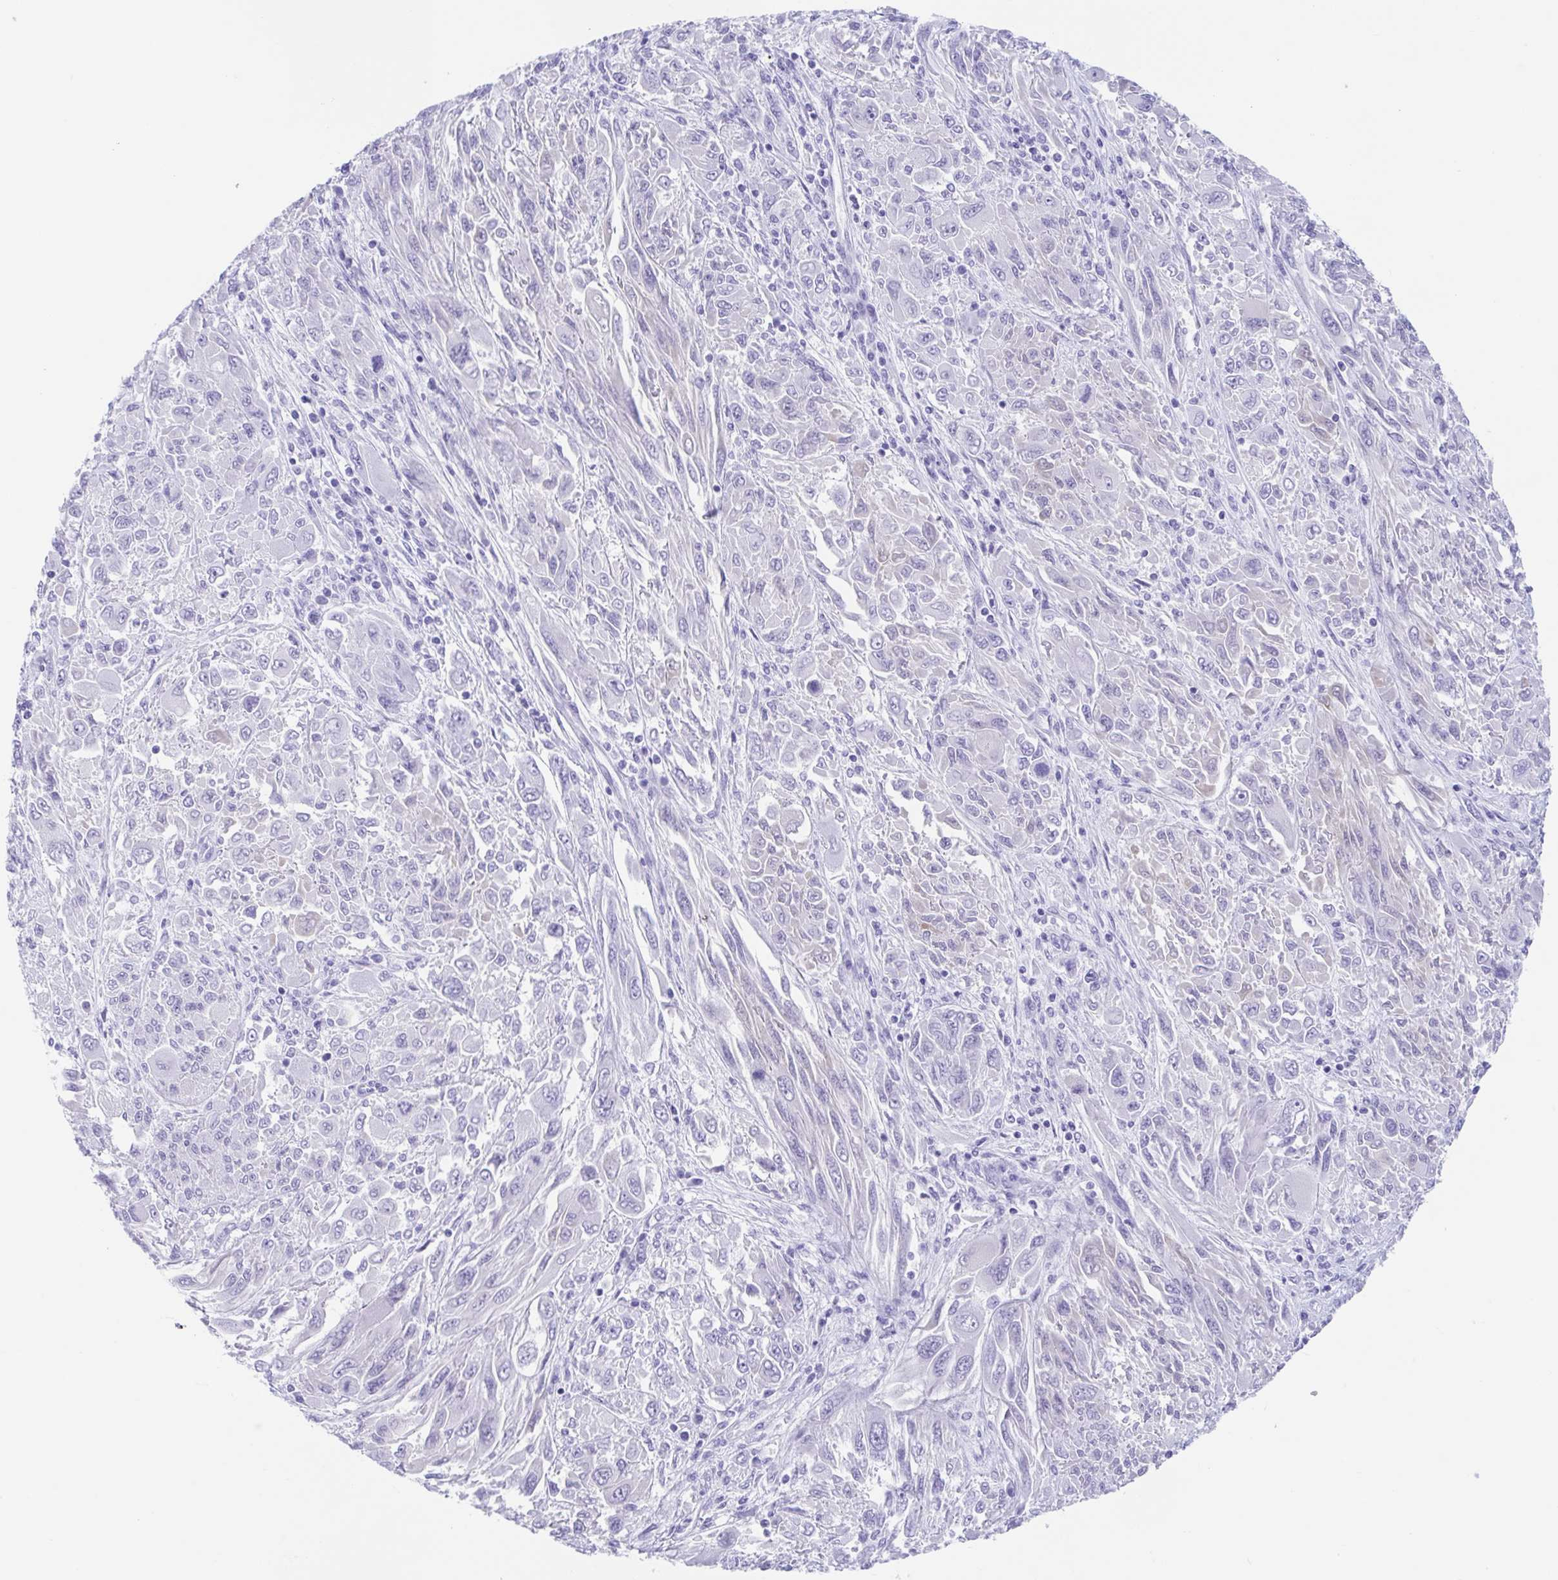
{"staining": {"intensity": "negative", "quantity": "none", "location": "none"}, "tissue": "melanoma", "cell_type": "Tumor cells", "image_type": "cancer", "snomed": [{"axis": "morphology", "description": "Malignant melanoma, NOS"}, {"axis": "topography", "description": "Skin"}], "caption": "An IHC histopathology image of melanoma is shown. There is no staining in tumor cells of melanoma.", "gene": "TMEM35A", "patient": {"sex": "female", "age": 91}}